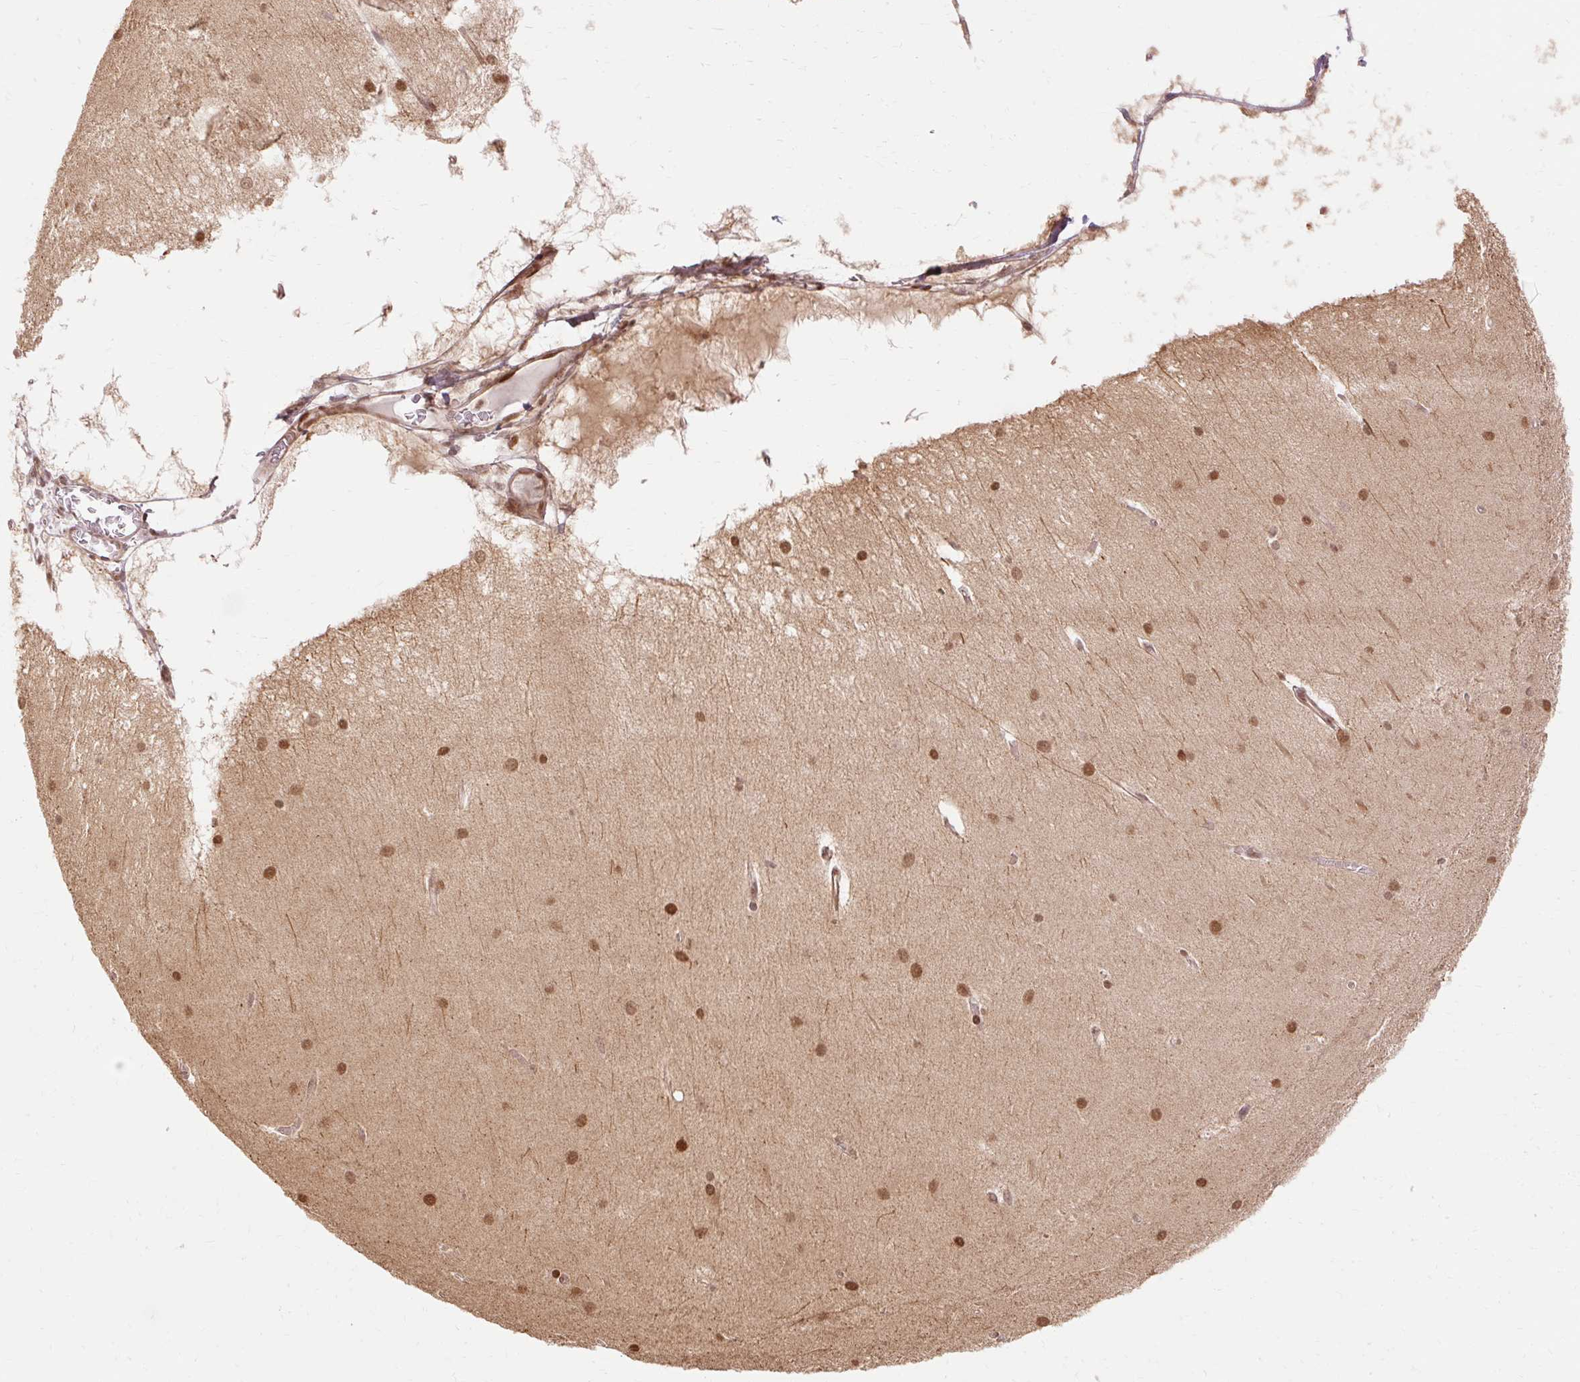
{"staining": {"intensity": "strong", "quantity": ">75%", "location": "cytoplasmic/membranous,nuclear"}, "tissue": "cerebellum", "cell_type": "Cells in granular layer", "image_type": "normal", "snomed": [{"axis": "morphology", "description": "Normal tissue, NOS"}, {"axis": "topography", "description": "Cerebellum"}], "caption": "Immunohistochemical staining of normal cerebellum shows high levels of strong cytoplasmic/membranous,nuclear positivity in approximately >75% of cells in granular layer. (Brightfield microscopy of DAB IHC at high magnification).", "gene": "MECOM", "patient": {"sex": "female", "age": 54}}